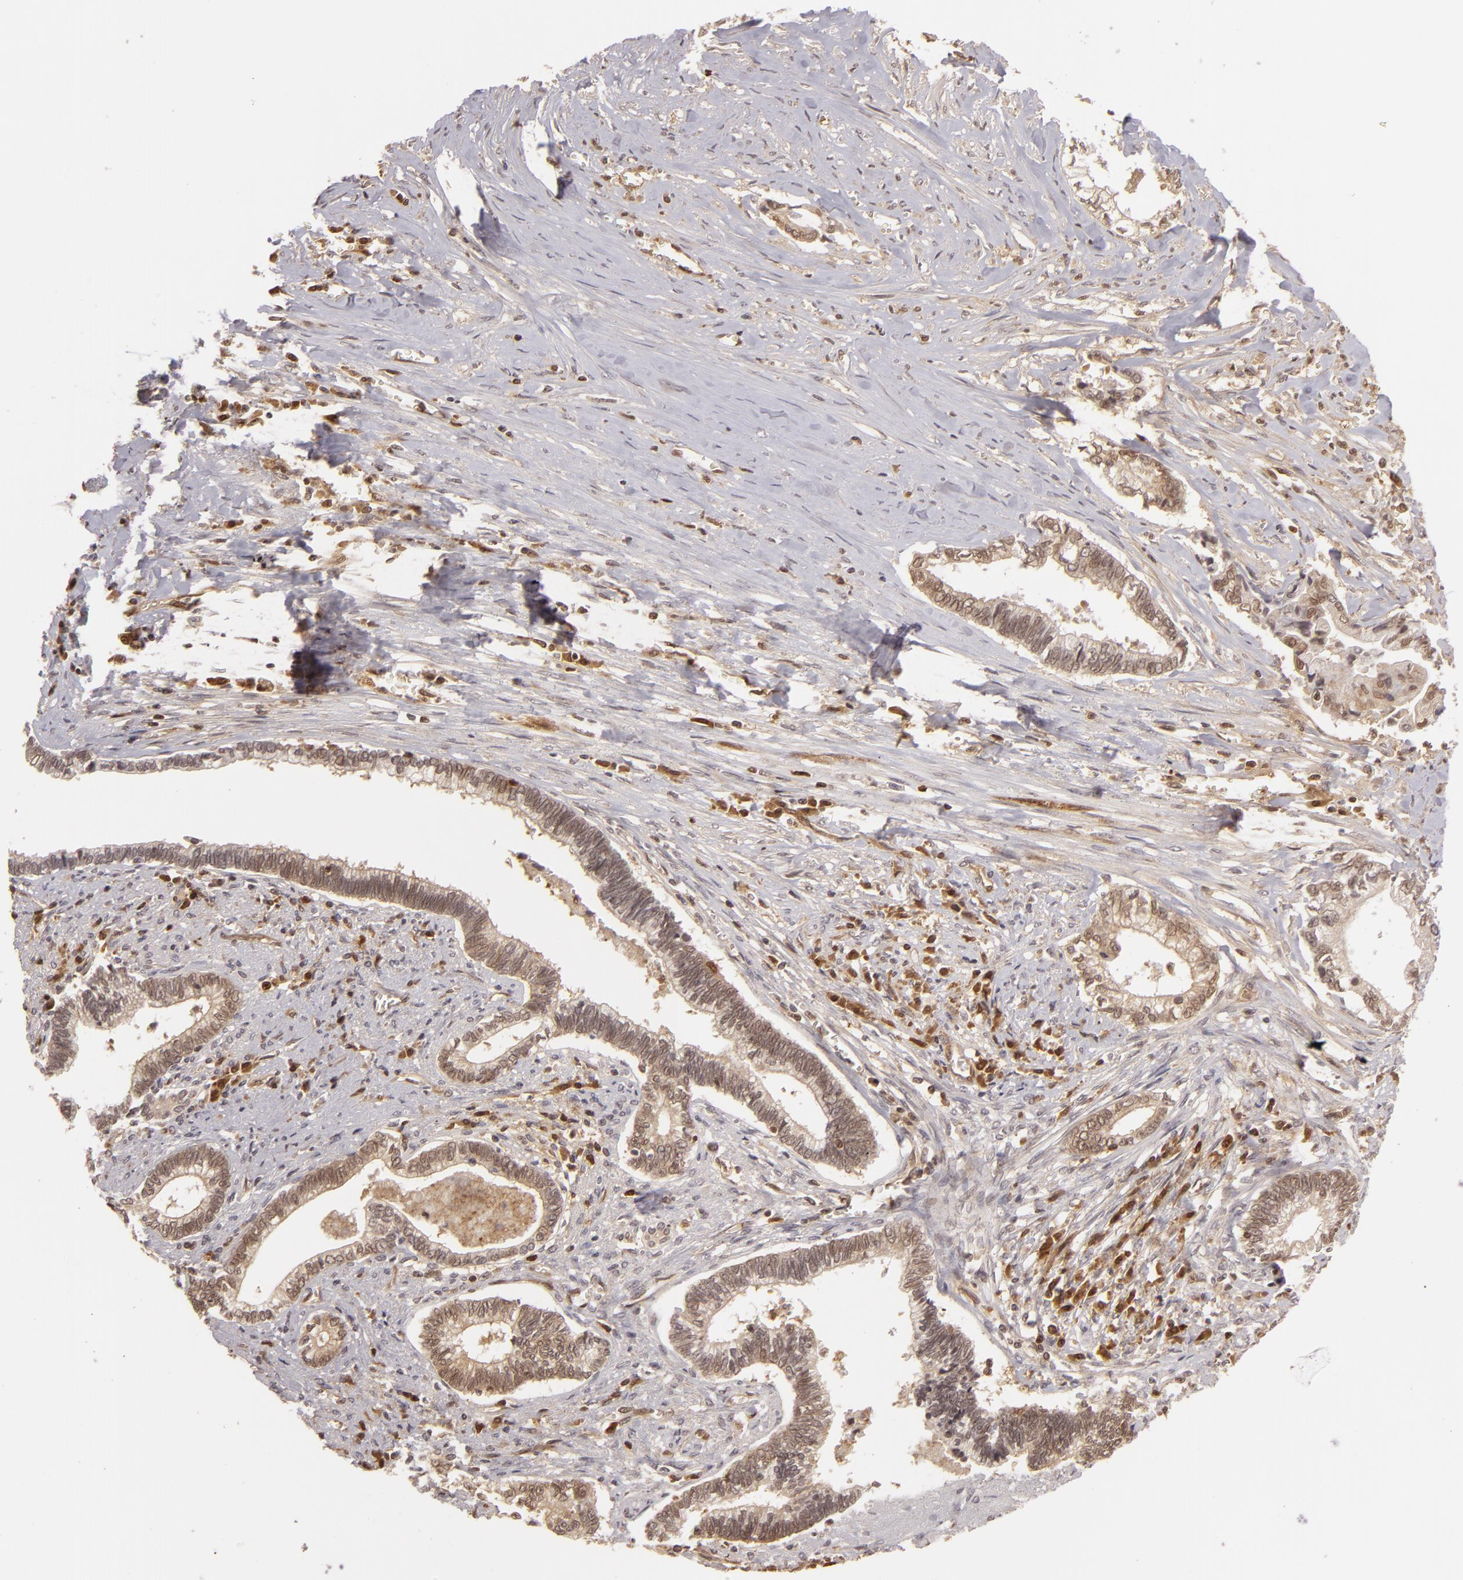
{"staining": {"intensity": "weak", "quantity": "25%-75%", "location": "cytoplasmic/membranous"}, "tissue": "liver cancer", "cell_type": "Tumor cells", "image_type": "cancer", "snomed": [{"axis": "morphology", "description": "Cholangiocarcinoma"}, {"axis": "topography", "description": "Liver"}], "caption": "Immunohistochemistry (DAB (3,3'-diaminobenzidine)) staining of liver cholangiocarcinoma reveals weak cytoplasmic/membranous protein expression in approximately 25%-75% of tumor cells.", "gene": "ZBTB33", "patient": {"sex": "male", "age": 57}}